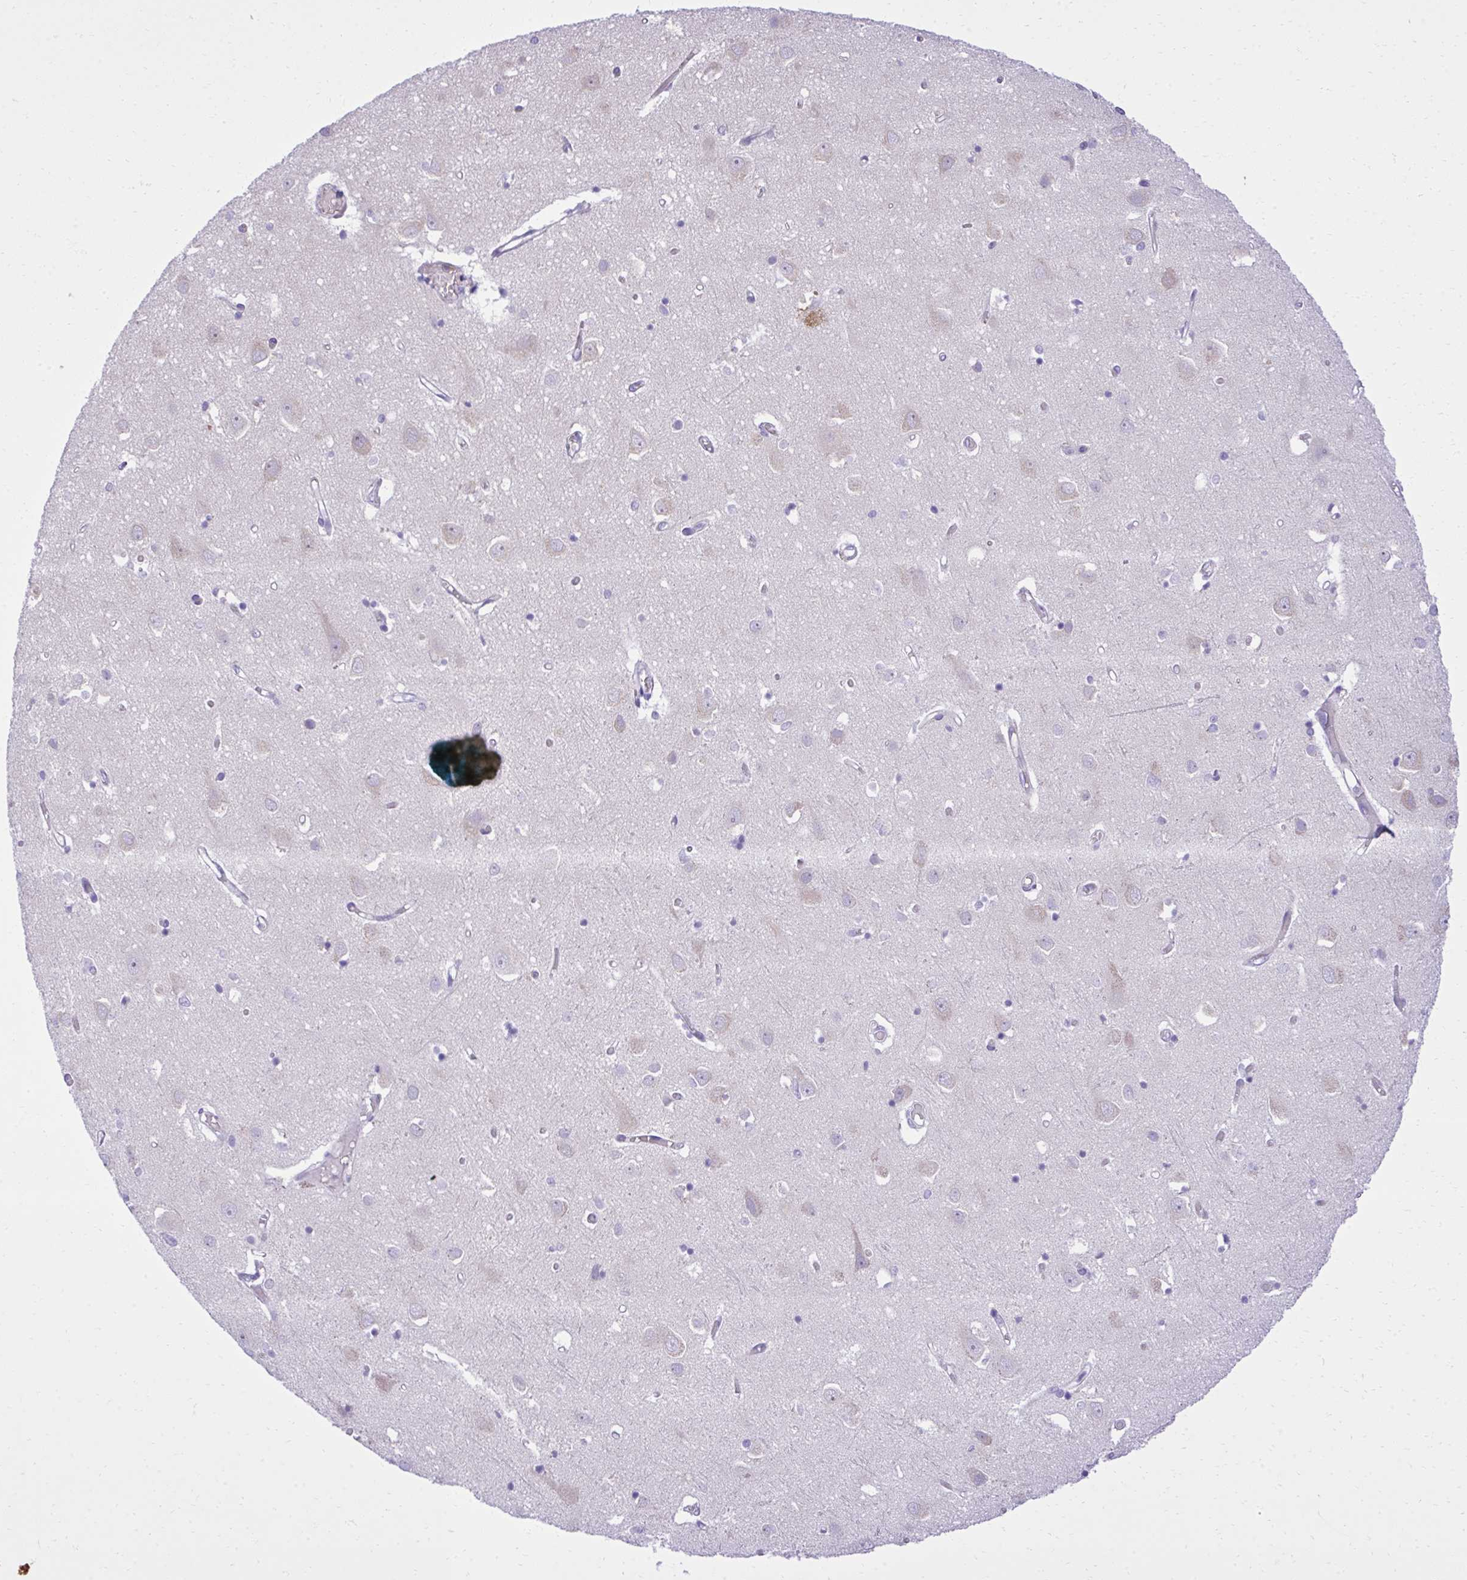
{"staining": {"intensity": "negative", "quantity": "none", "location": "none"}, "tissue": "cerebral cortex", "cell_type": "Endothelial cells", "image_type": "normal", "snomed": [{"axis": "morphology", "description": "Normal tissue, NOS"}, {"axis": "topography", "description": "Cerebral cortex"}], "caption": "This is an immunohistochemistry photomicrograph of benign human cerebral cortex. There is no expression in endothelial cells.", "gene": "PITPNM3", "patient": {"sex": "male", "age": 70}}